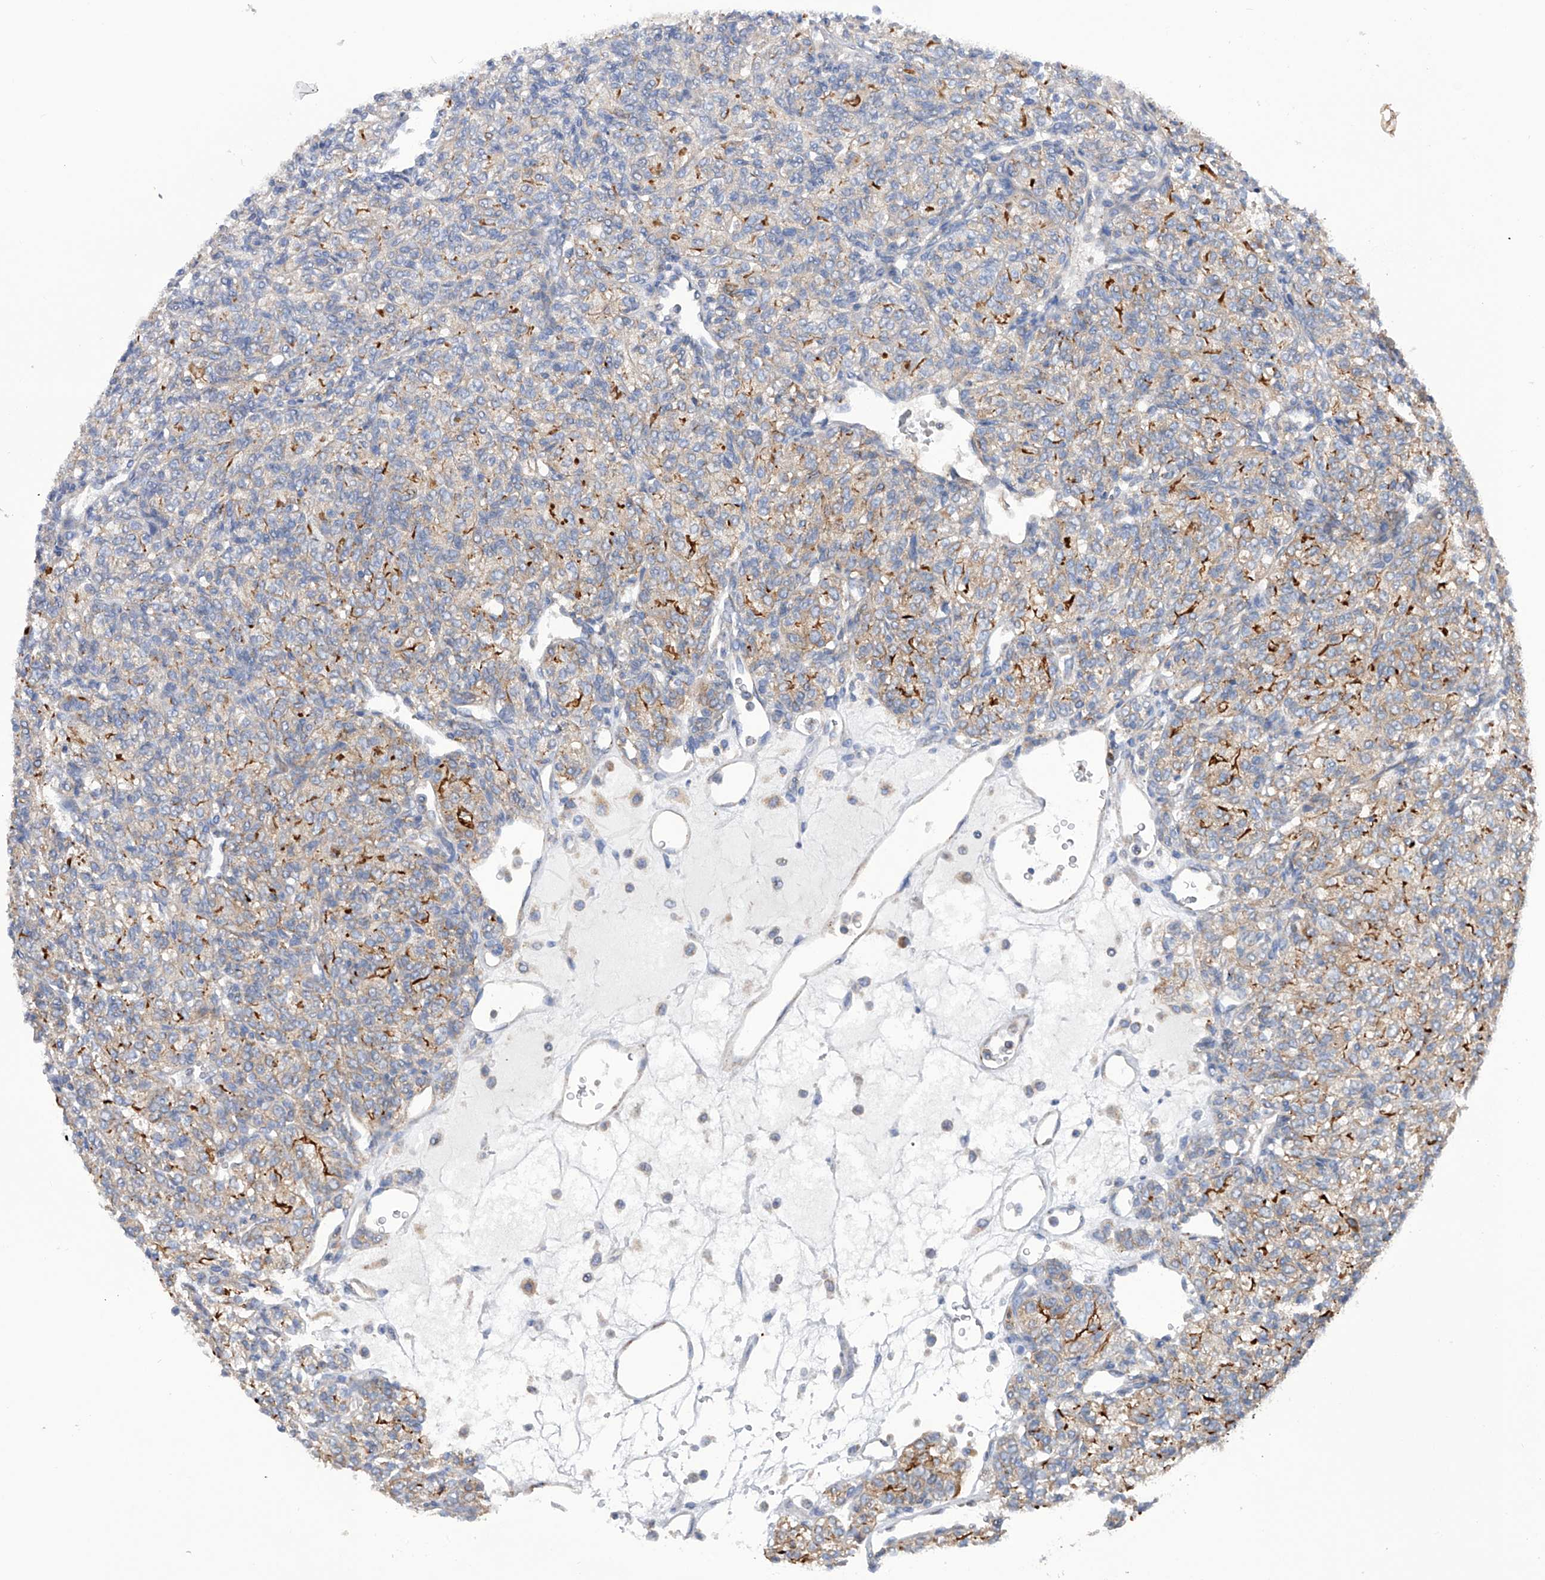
{"staining": {"intensity": "moderate", "quantity": "25%-75%", "location": "cytoplasmic/membranous"}, "tissue": "renal cancer", "cell_type": "Tumor cells", "image_type": "cancer", "snomed": [{"axis": "morphology", "description": "Adenocarcinoma, NOS"}, {"axis": "topography", "description": "Kidney"}], "caption": "Adenocarcinoma (renal) stained with a protein marker exhibits moderate staining in tumor cells.", "gene": "MLYCD", "patient": {"sex": "male", "age": 77}}